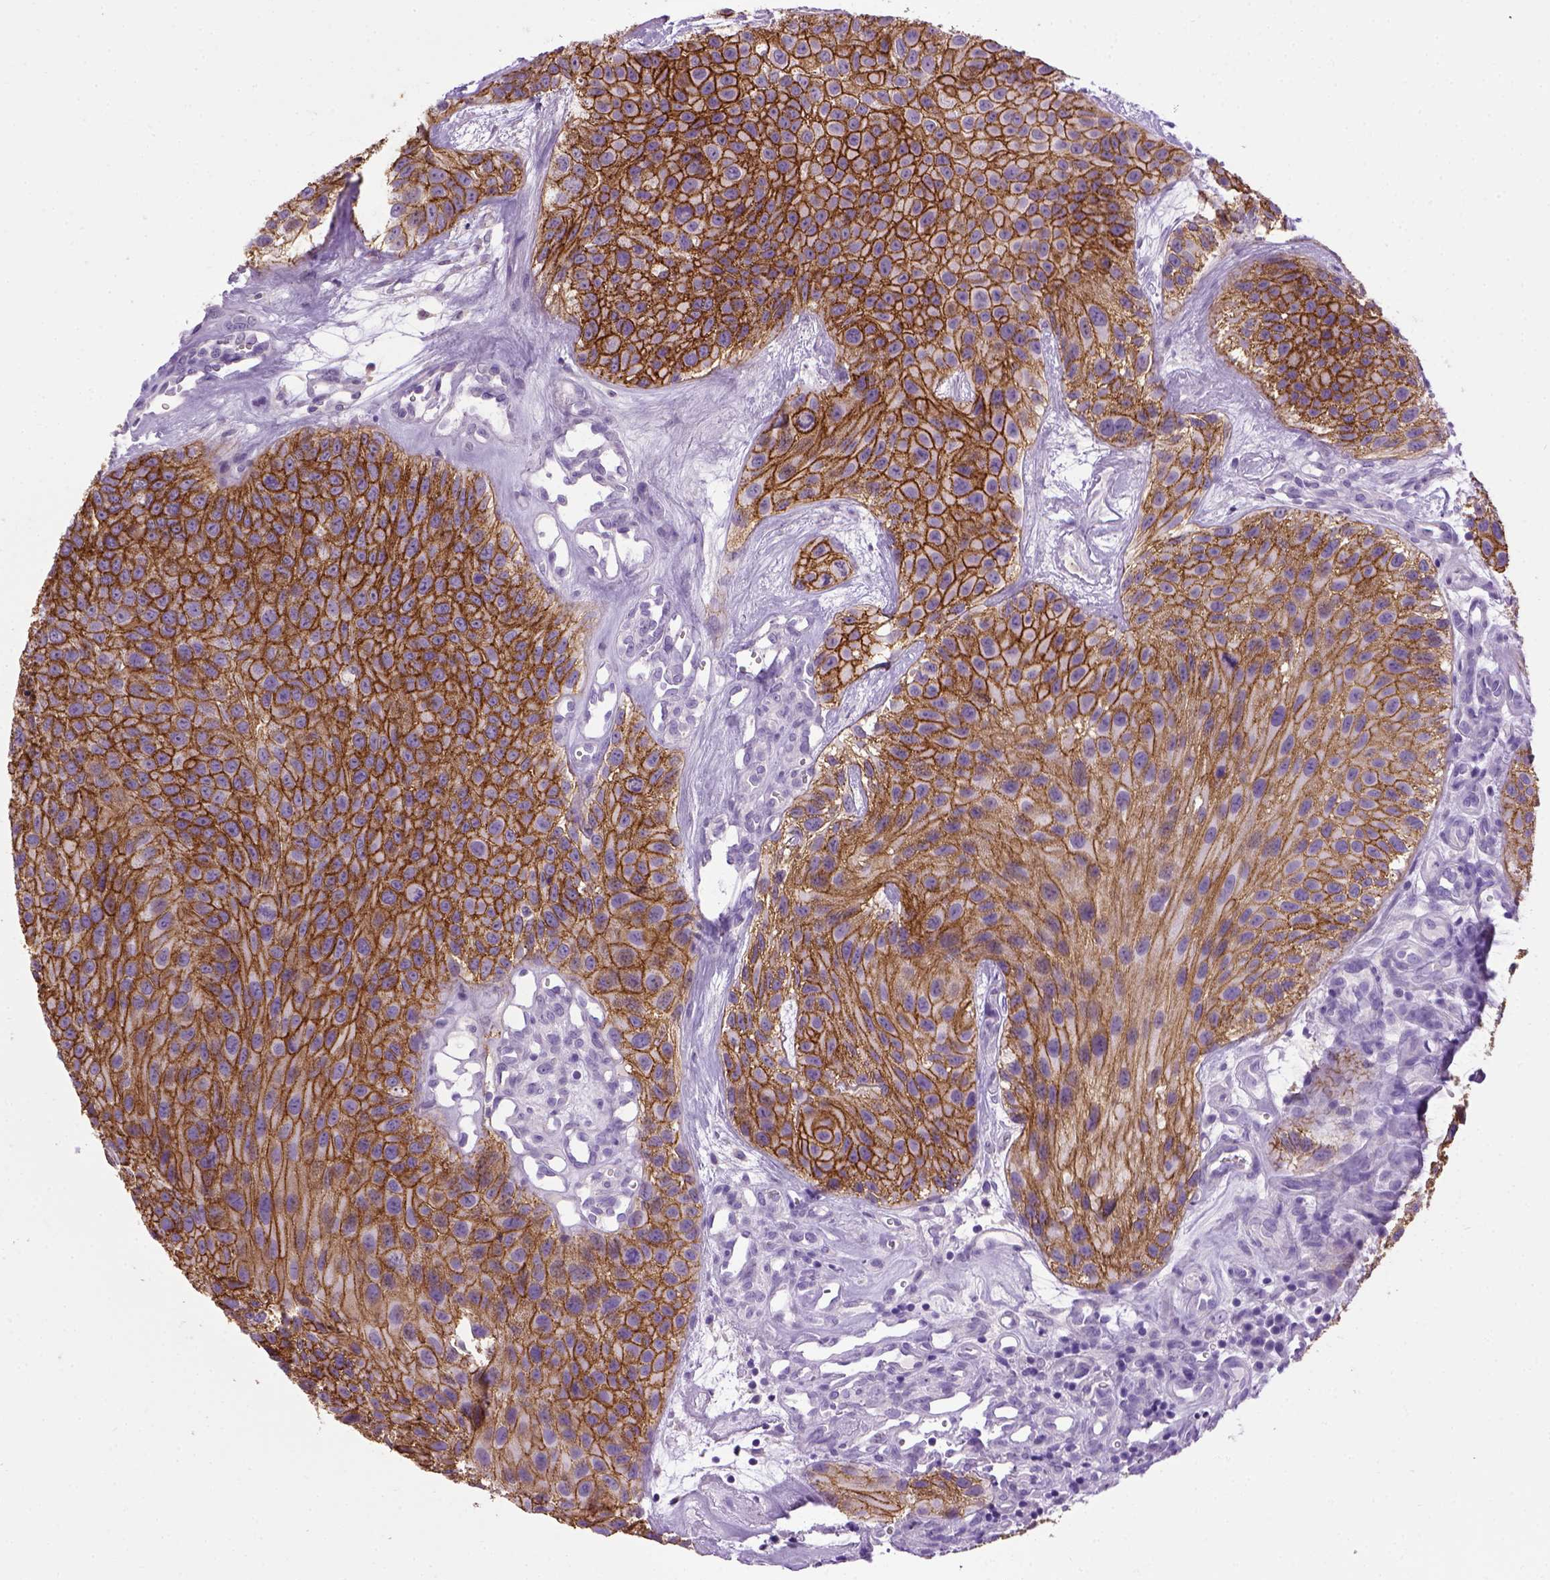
{"staining": {"intensity": "strong", "quantity": ">75%", "location": "cytoplasmic/membranous"}, "tissue": "urothelial cancer", "cell_type": "Tumor cells", "image_type": "cancer", "snomed": [{"axis": "morphology", "description": "Urothelial carcinoma, Low grade"}, {"axis": "topography", "description": "Urinary bladder"}], "caption": "There is high levels of strong cytoplasmic/membranous staining in tumor cells of urothelial cancer, as demonstrated by immunohistochemical staining (brown color).", "gene": "CDH1", "patient": {"sex": "female", "age": 87}}